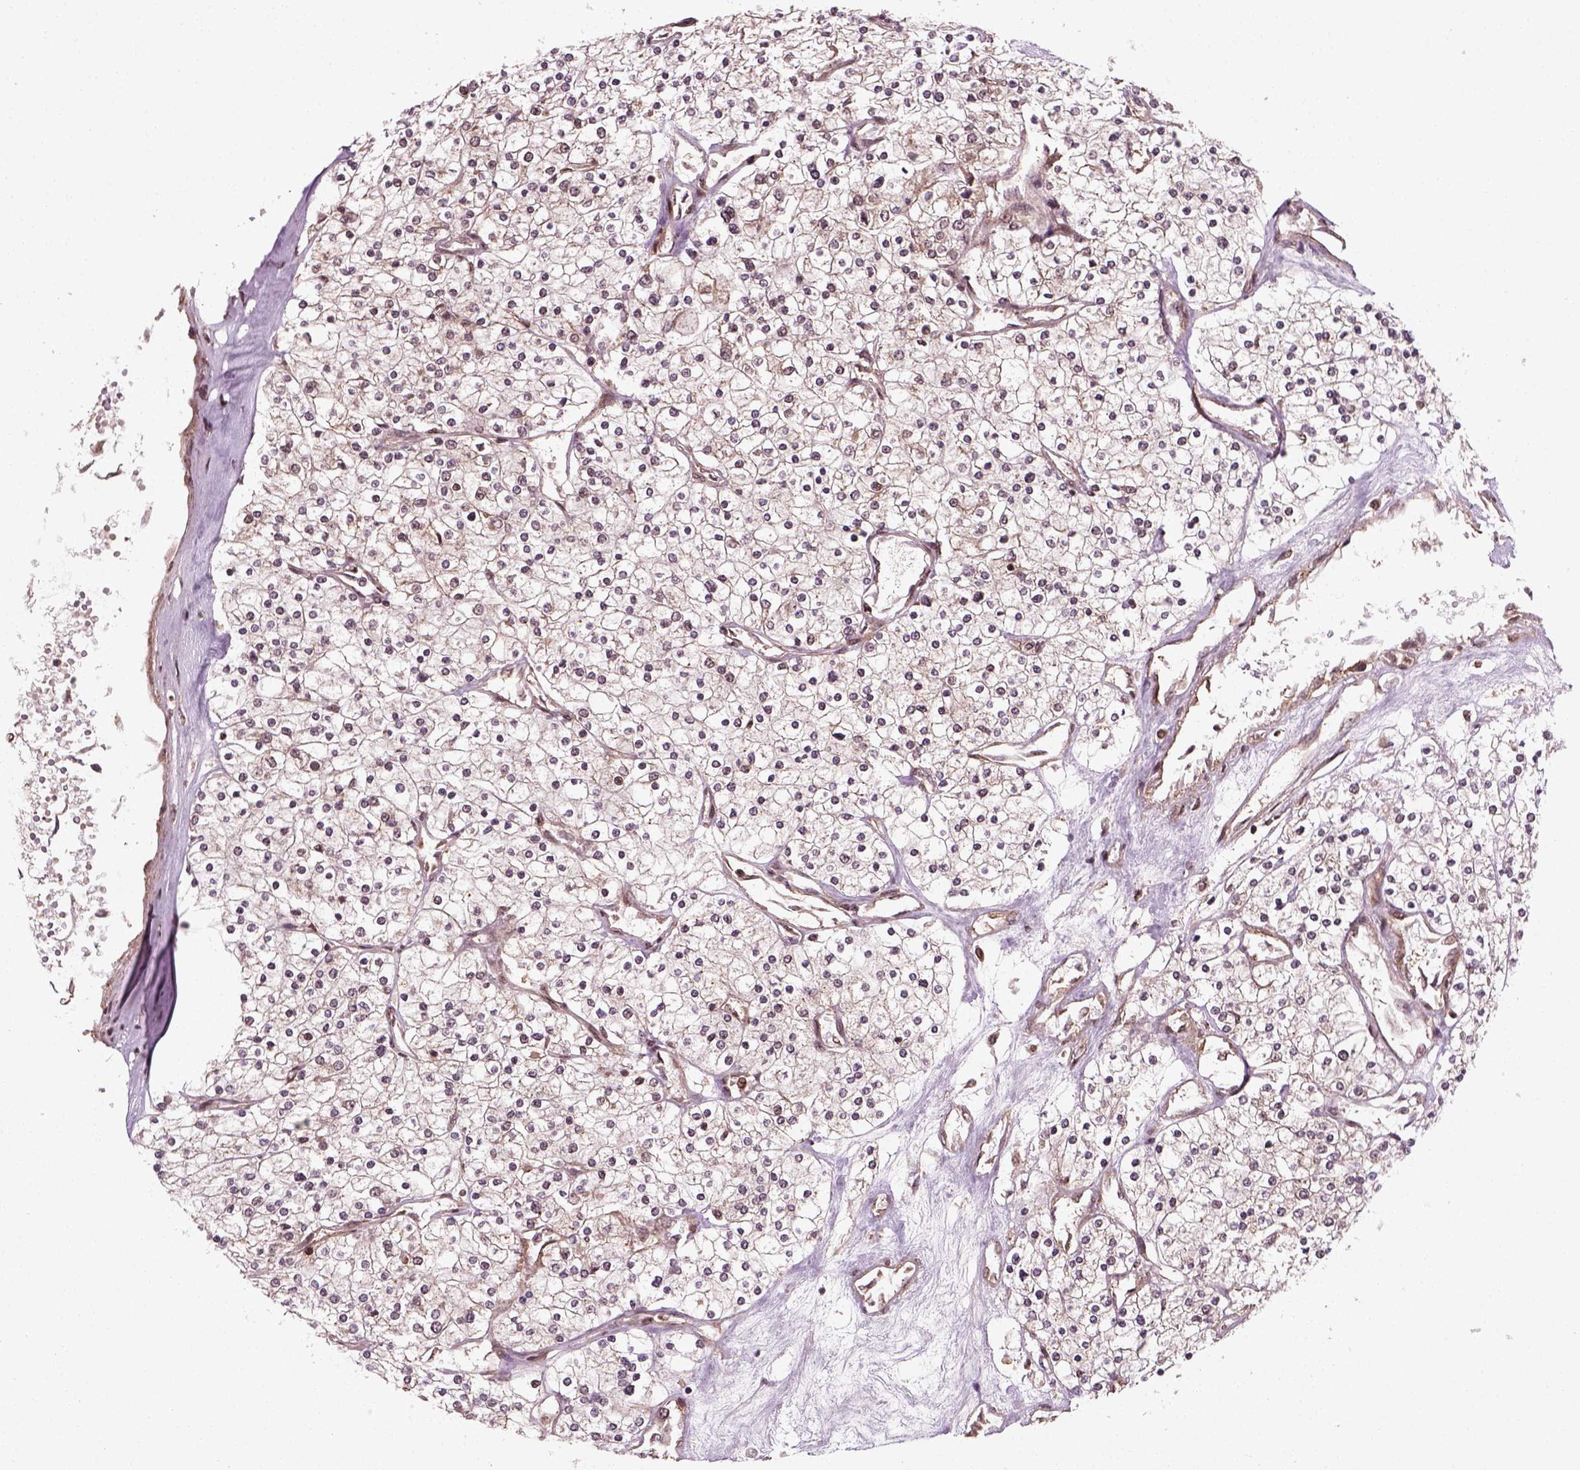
{"staining": {"intensity": "weak", "quantity": ">75%", "location": "cytoplasmic/membranous"}, "tissue": "renal cancer", "cell_type": "Tumor cells", "image_type": "cancer", "snomed": [{"axis": "morphology", "description": "Adenocarcinoma, NOS"}, {"axis": "topography", "description": "Kidney"}], "caption": "Immunohistochemical staining of human adenocarcinoma (renal) shows weak cytoplasmic/membranous protein staining in approximately >75% of tumor cells. (Stains: DAB in brown, nuclei in blue, Microscopy: brightfield microscopy at high magnification).", "gene": "NUDT9", "patient": {"sex": "male", "age": 80}}